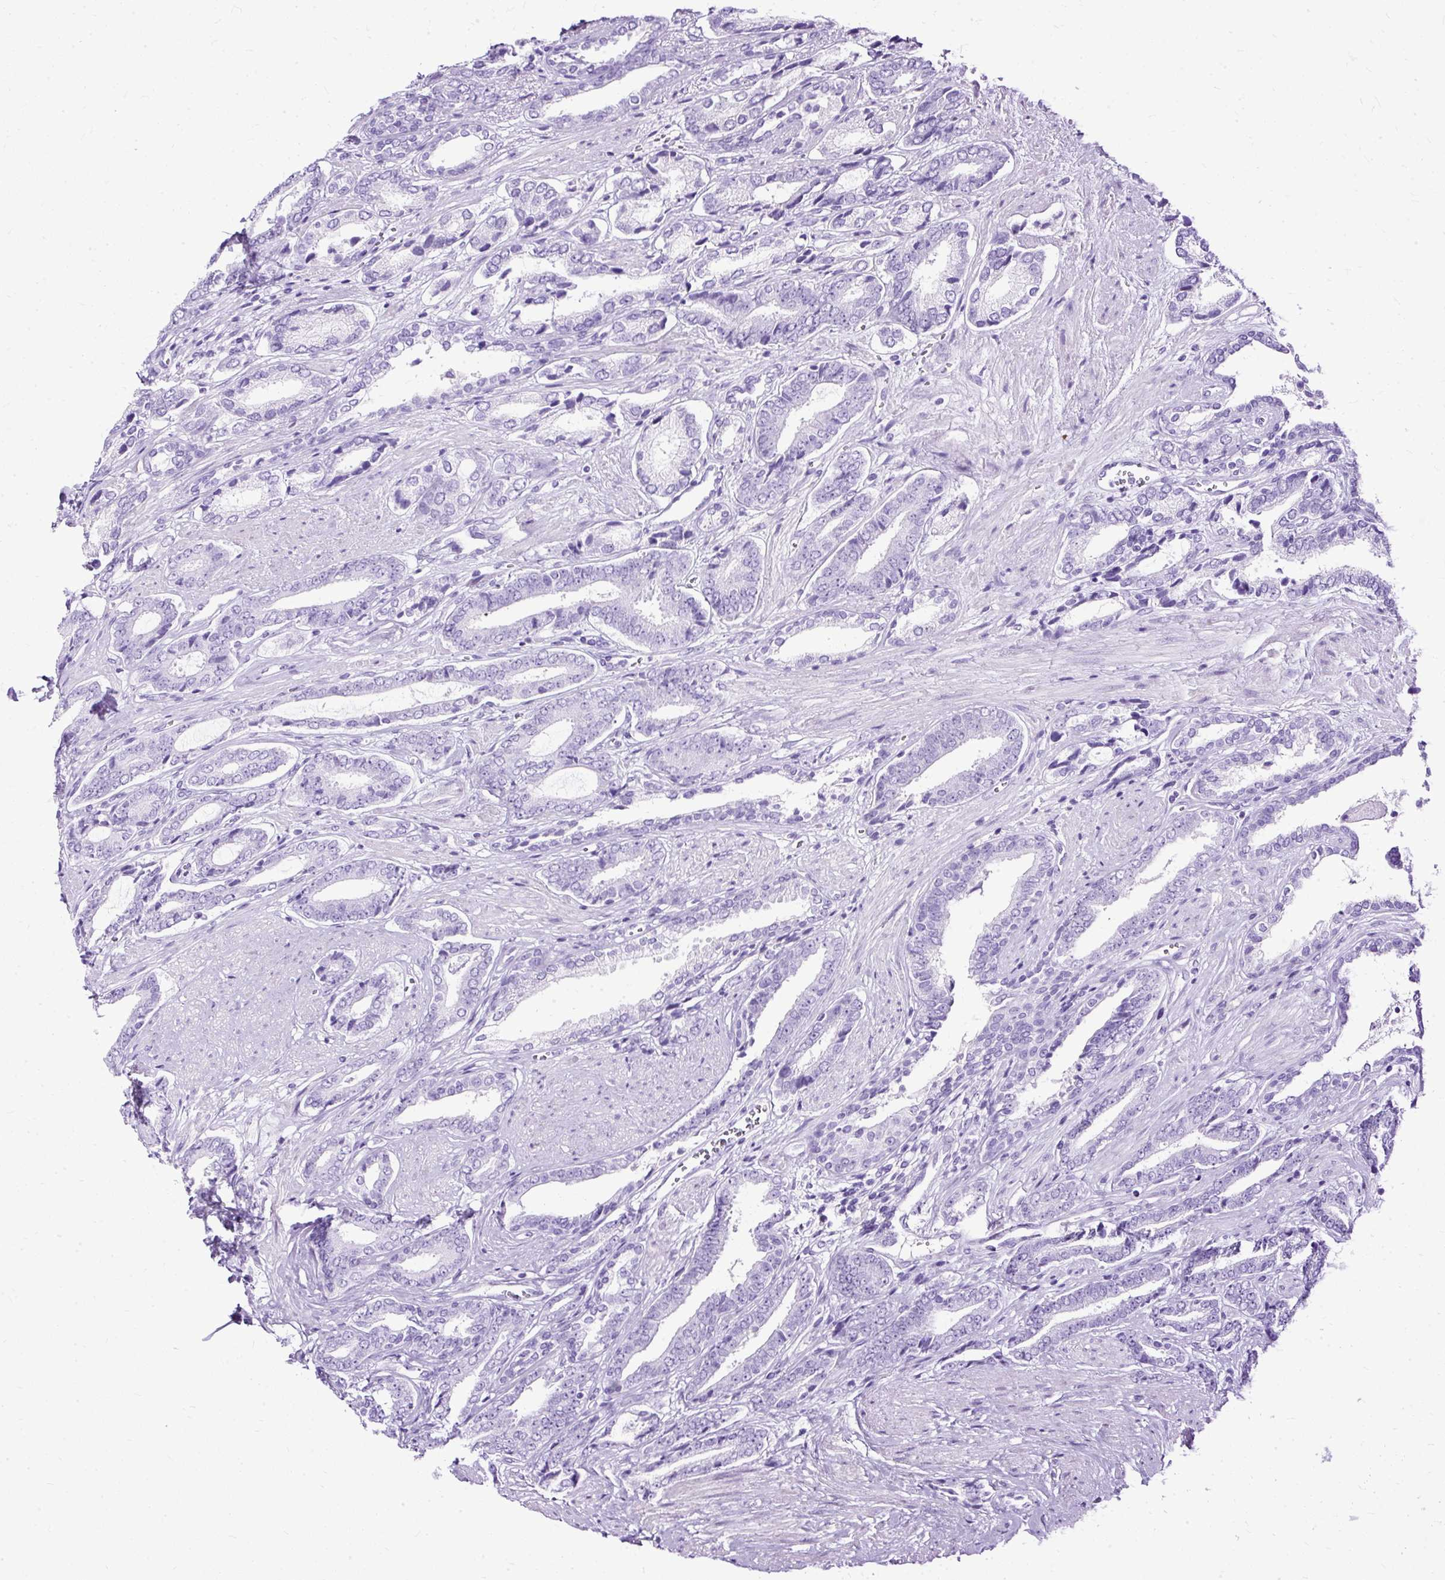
{"staining": {"intensity": "negative", "quantity": "none", "location": "none"}, "tissue": "prostate cancer", "cell_type": "Tumor cells", "image_type": "cancer", "snomed": [{"axis": "morphology", "description": "Adenocarcinoma, NOS"}, {"axis": "topography", "description": "Prostate and seminal vesicle, NOS"}], "caption": "IHC image of neoplastic tissue: human prostate cancer stained with DAB exhibits no significant protein expression in tumor cells.", "gene": "SLC8A2", "patient": {"sex": "male", "age": 76}}